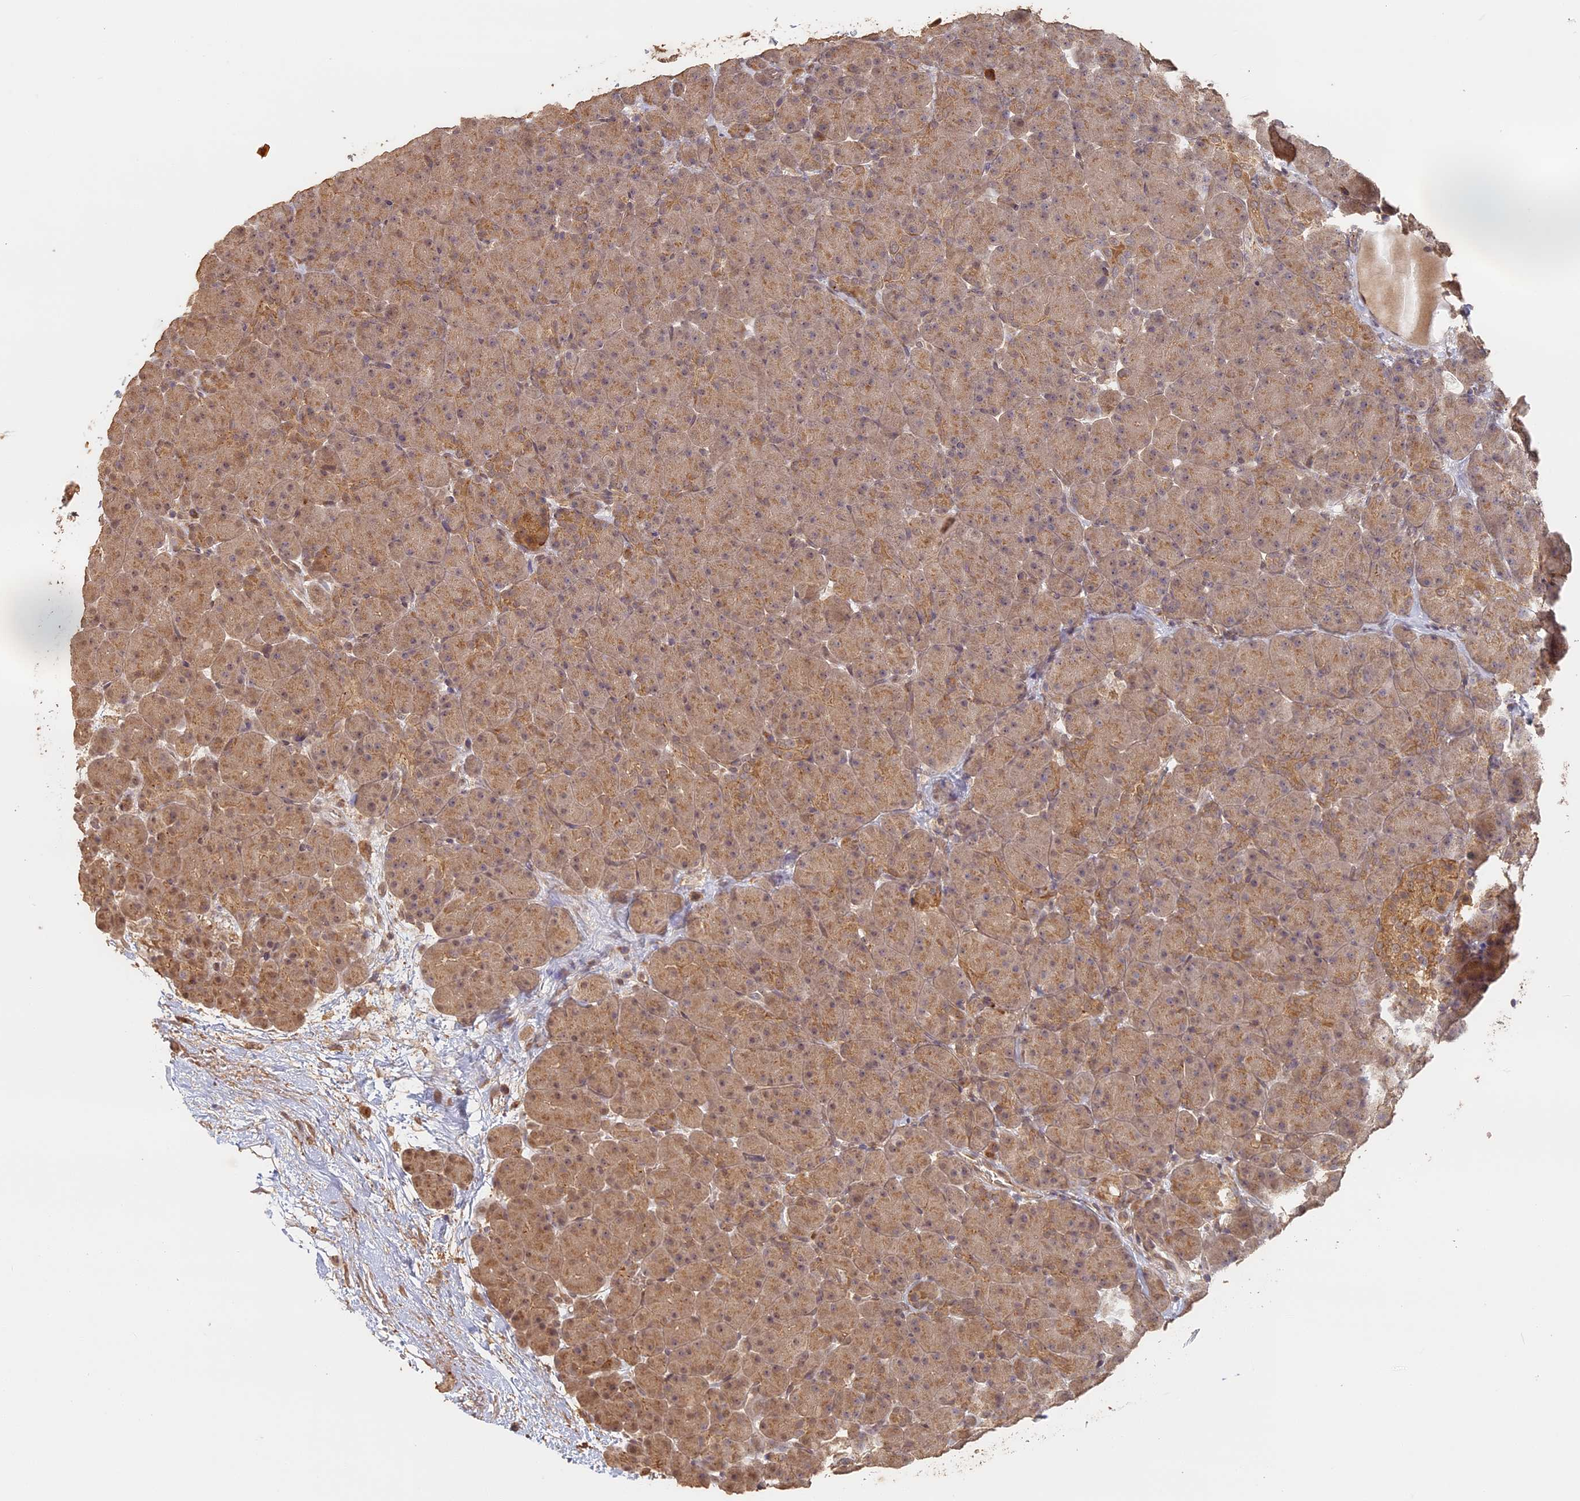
{"staining": {"intensity": "moderate", "quantity": ">75%", "location": "cytoplasmic/membranous"}, "tissue": "pancreas", "cell_type": "Exocrine glandular cells", "image_type": "normal", "snomed": [{"axis": "morphology", "description": "Normal tissue, NOS"}, {"axis": "topography", "description": "Pancreas"}], "caption": "Exocrine glandular cells exhibit medium levels of moderate cytoplasmic/membranous staining in approximately >75% of cells in unremarkable pancreas. (IHC, brightfield microscopy, high magnification).", "gene": "STX16", "patient": {"sex": "male", "age": 66}}